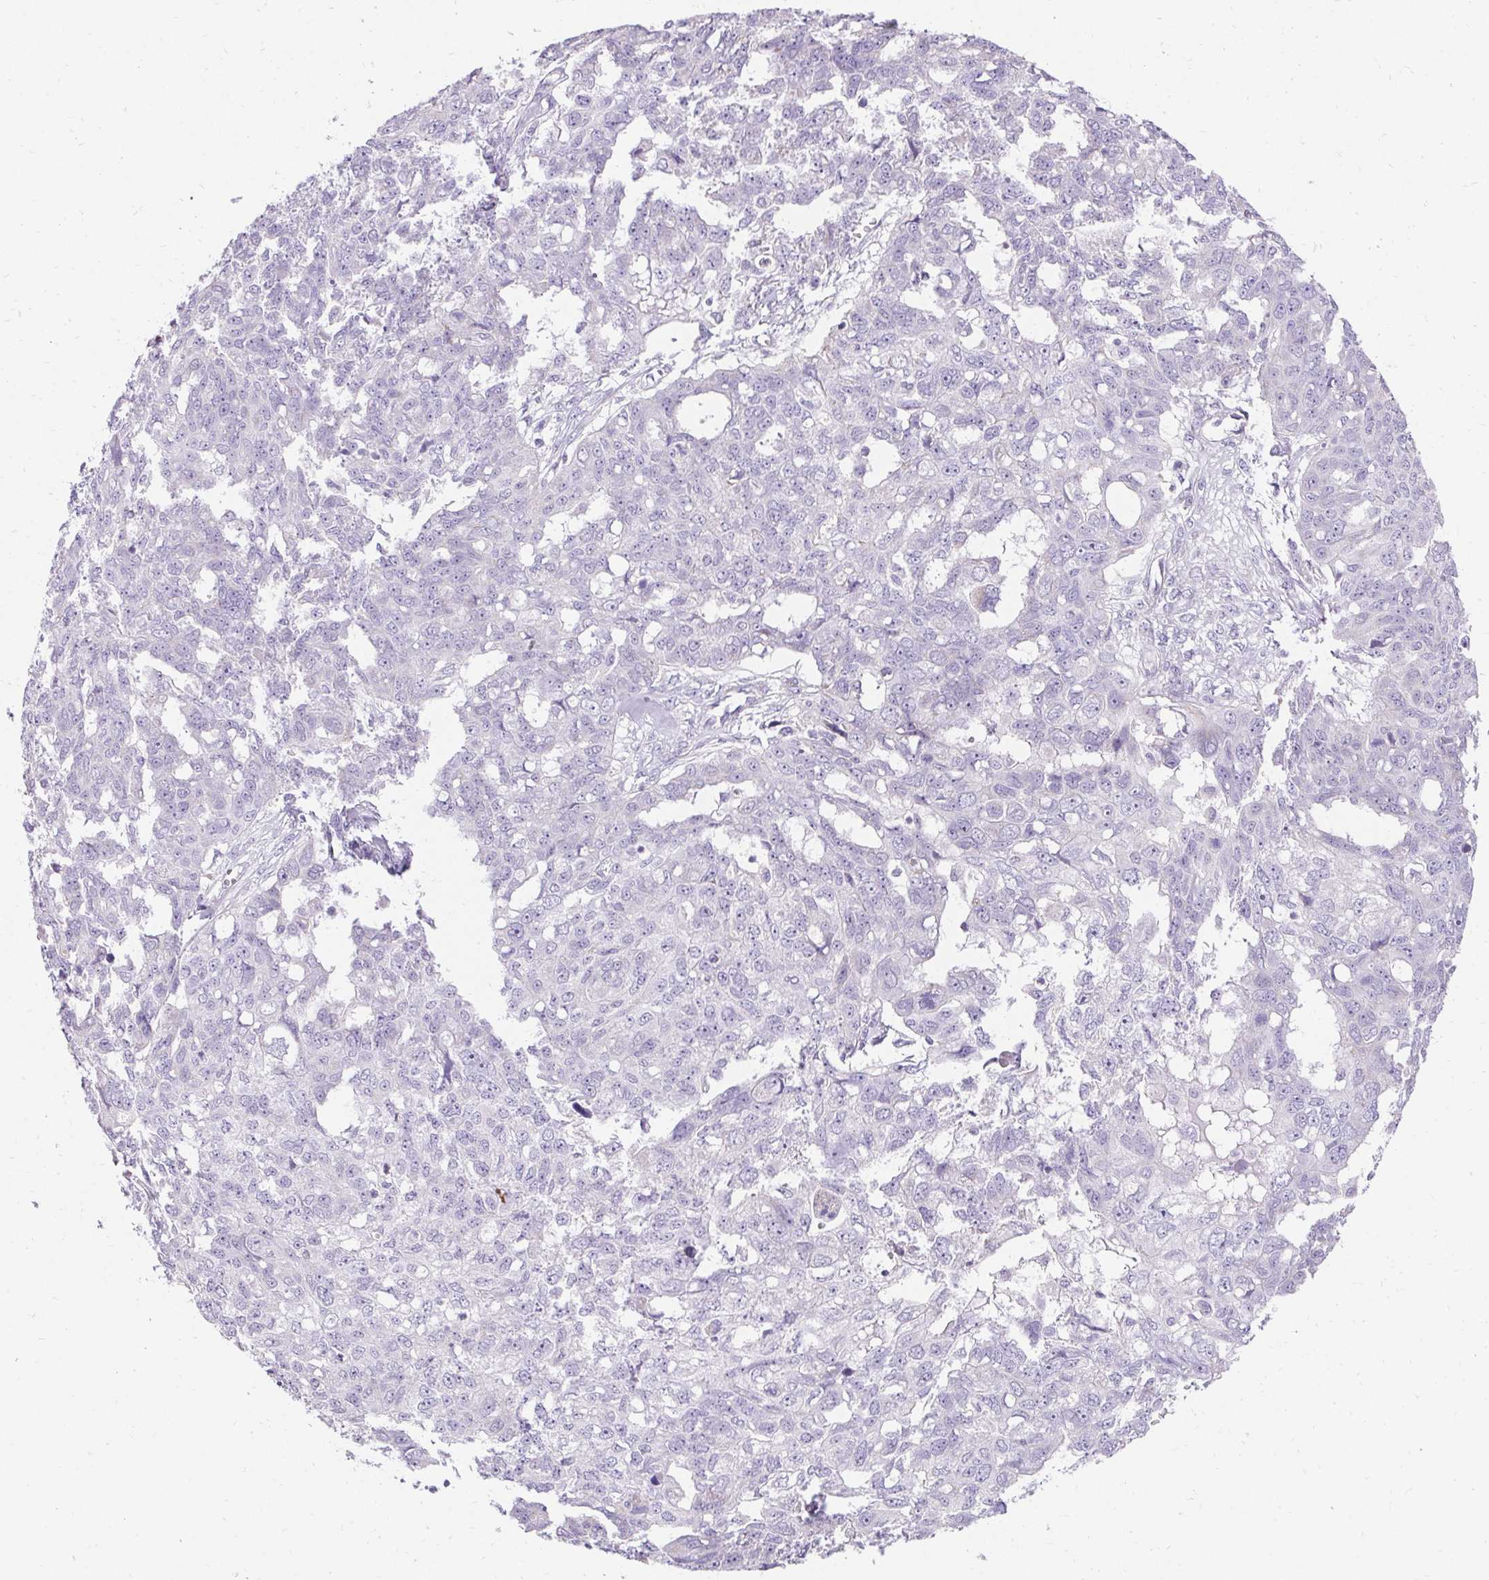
{"staining": {"intensity": "negative", "quantity": "none", "location": "none"}, "tissue": "ovarian cancer", "cell_type": "Tumor cells", "image_type": "cancer", "snomed": [{"axis": "morphology", "description": "Carcinoma, endometroid"}, {"axis": "topography", "description": "Ovary"}], "caption": "IHC of human ovarian endometroid carcinoma reveals no positivity in tumor cells. (DAB immunohistochemistry (IHC), high magnification).", "gene": "ASGR2", "patient": {"sex": "female", "age": 70}}